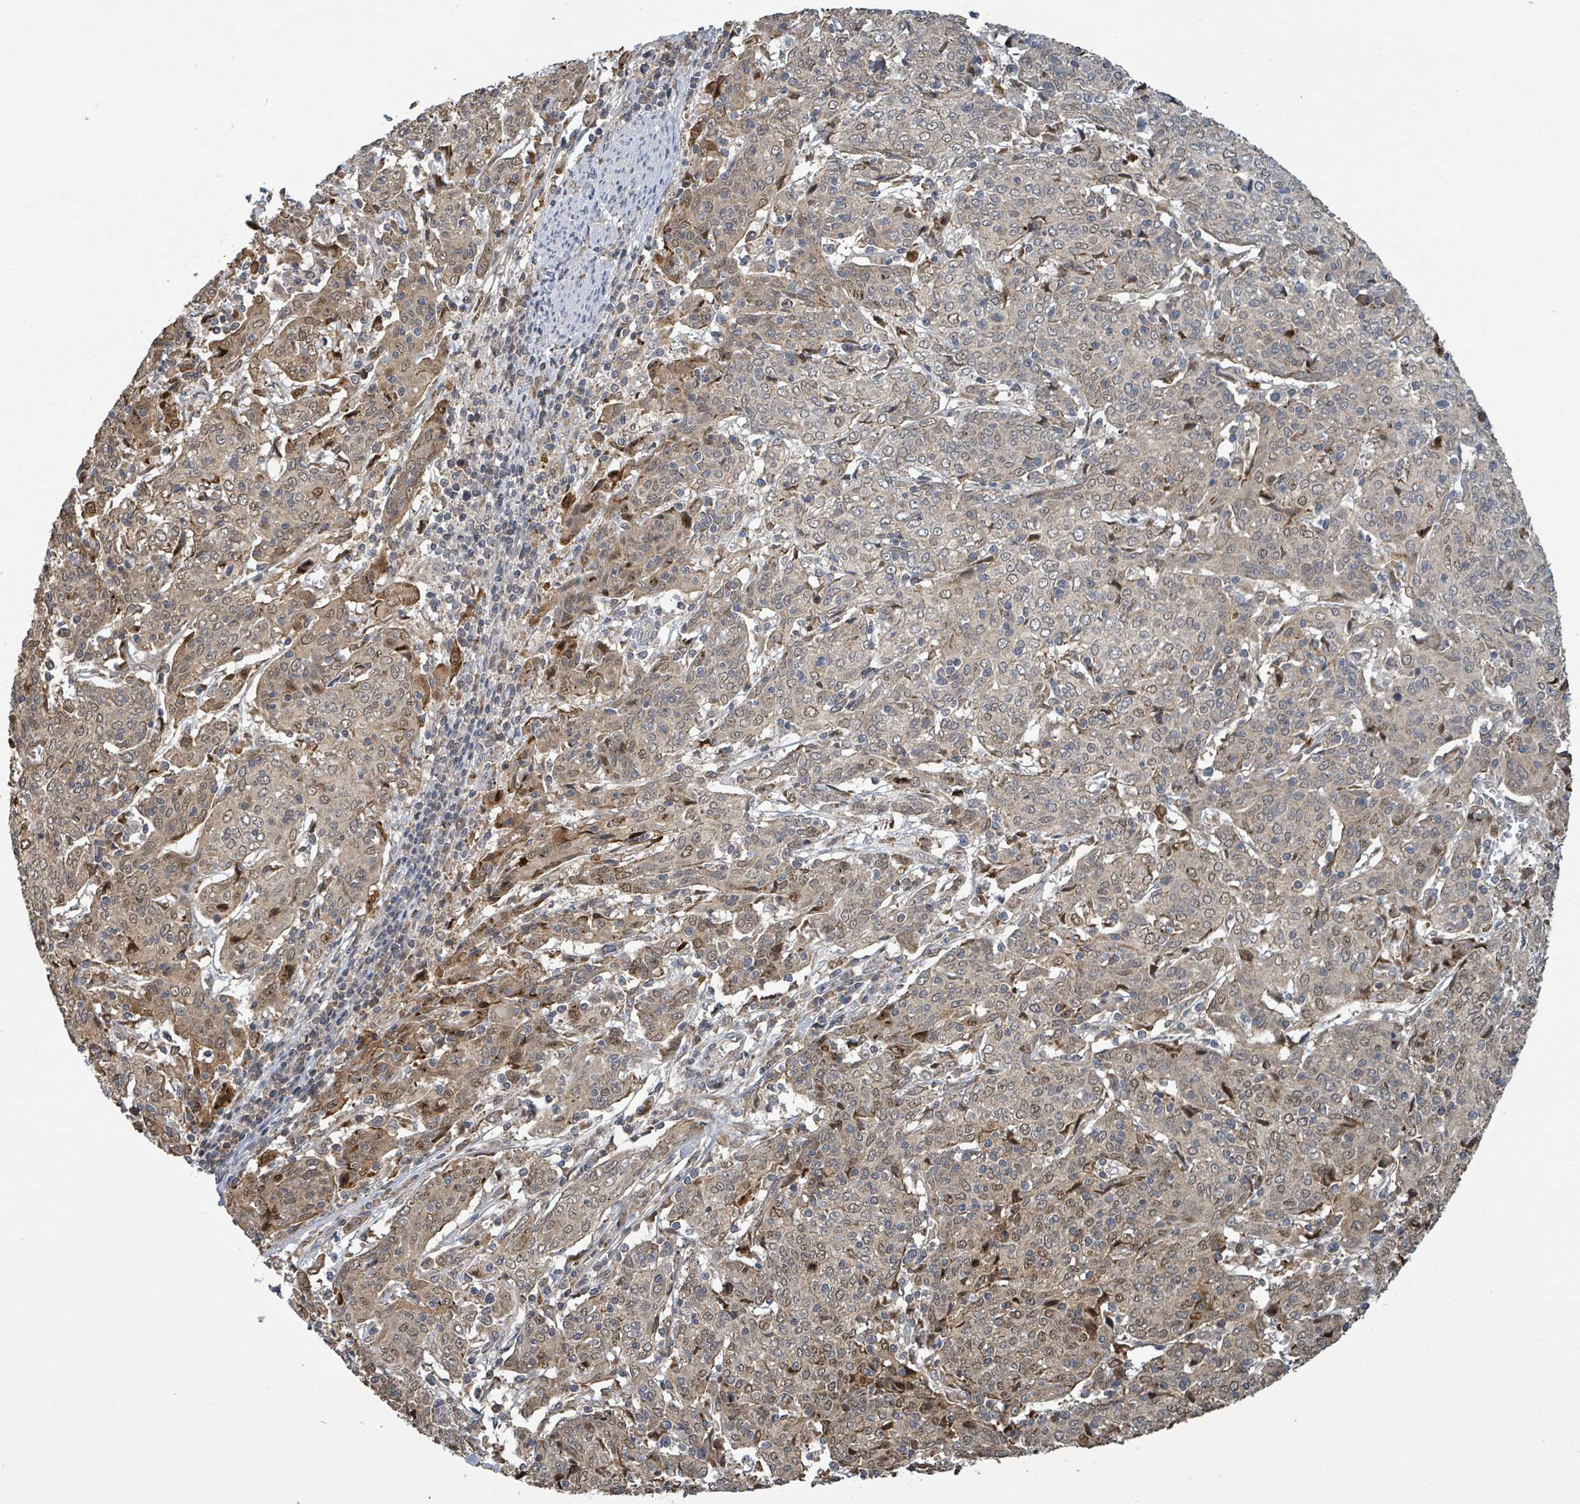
{"staining": {"intensity": "moderate", "quantity": ">75%", "location": "cytoplasmic/membranous,nuclear"}, "tissue": "cervical cancer", "cell_type": "Tumor cells", "image_type": "cancer", "snomed": [{"axis": "morphology", "description": "Squamous cell carcinoma, NOS"}, {"axis": "topography", "description": "Cervix"}], "caption": "Protein expression analysis of cervical squamous cell carcinoma shows moderate cytoplasmic/membranous and nuclear staining in approximately >75% of tumor cells.", "gene": "COQ6", "patient": {"sex": "female", "age": 67}}